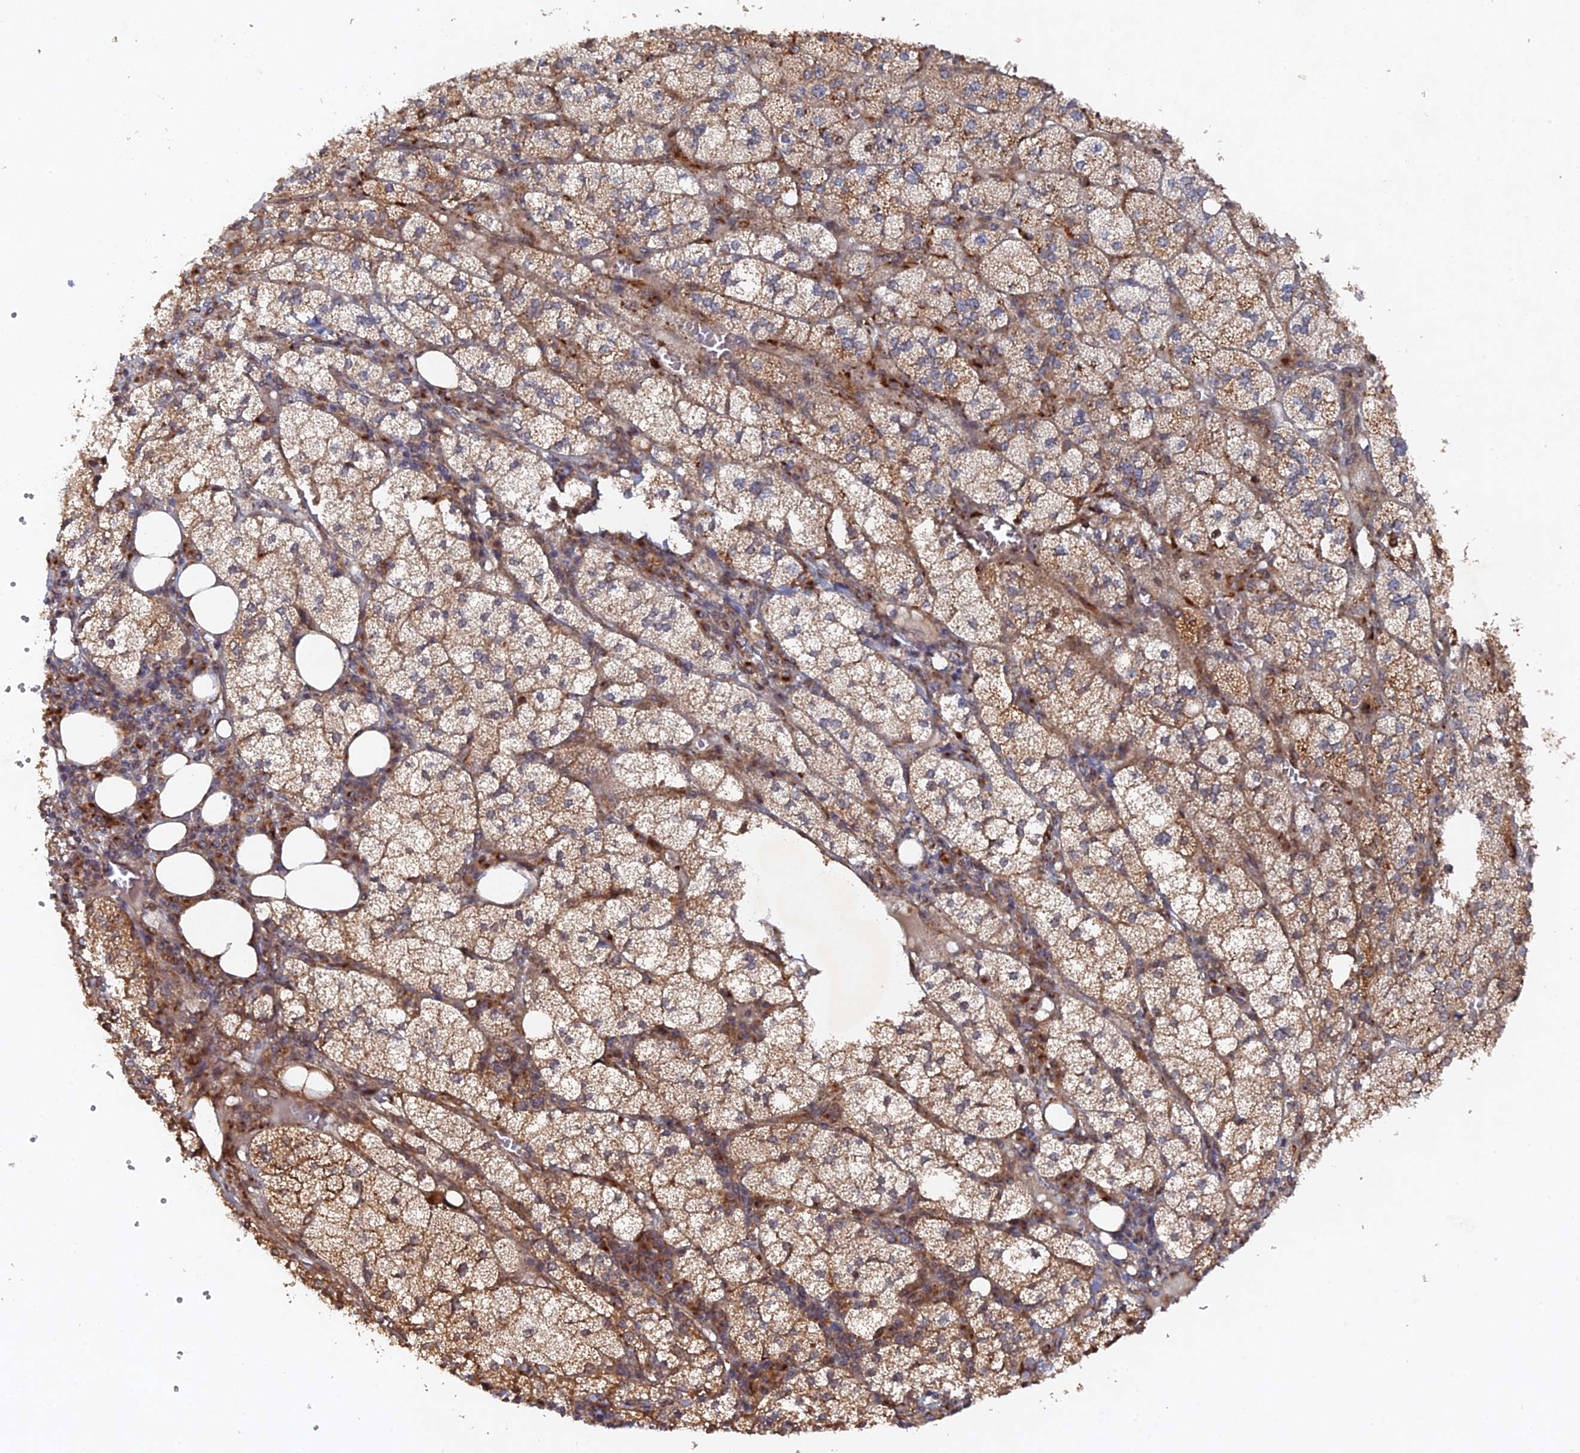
{"staining": {"intensity": "moderate", "quantity": ">75%", "location": "cytoplasmic/membranous"}, "tissue": "adrenal gland", "cell_type": "Glandular cells", "image_type": "normal", "snomed": [{"axis": "morphology", "description": "Normal tissue, NOS"}, {"axis": "topography", "description": "Adrenal gland"}], "caption": "Human adrenal gland stained for a protein (brown) demonstrates moderate cytoplasmic/membranous positive expression in about >75% of glandular cells.", "gene": "VPS37C", "patient": {"sex": "female", "age": 61}}